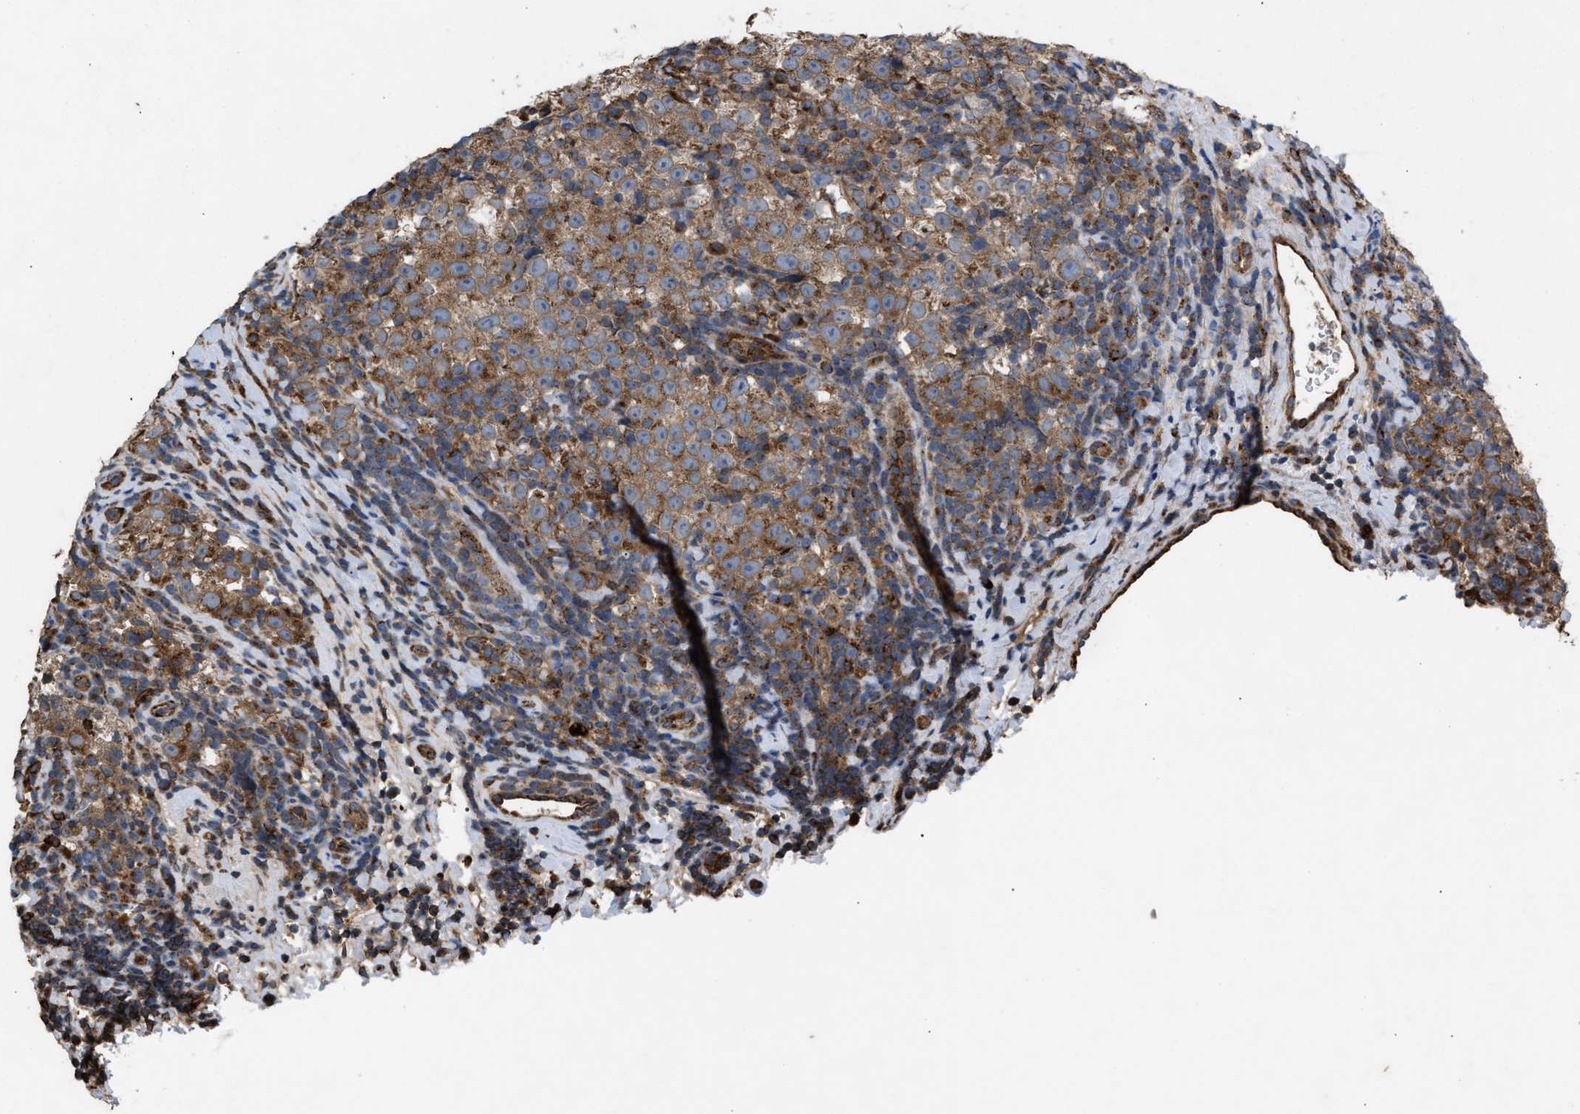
{"staining": {"intensity": "moderate", "quantity": ">75%", "location": "cytoplasmic/membranous"}, "tissue": "testis cancer", "cell_type": "Tumor cells", "image_type": "cancer", "snomed": [{"axis": "morphology", "description": "Normal tissue, NOS"}, {"axis": "morphology", "description": "Seminoma, NOS"}, {"axis": "topography", "description": "Testis"}], "caption": "A brown stain labels moderate cytoplasmic/membranous positivity of a protein in human testis cancer (seminoma) tumor cells. (brown staining indicates protein expression, while blue staining denotes nuclei).", "gene": "GCC1", "patient": {"sex": "male", "age": 43}}